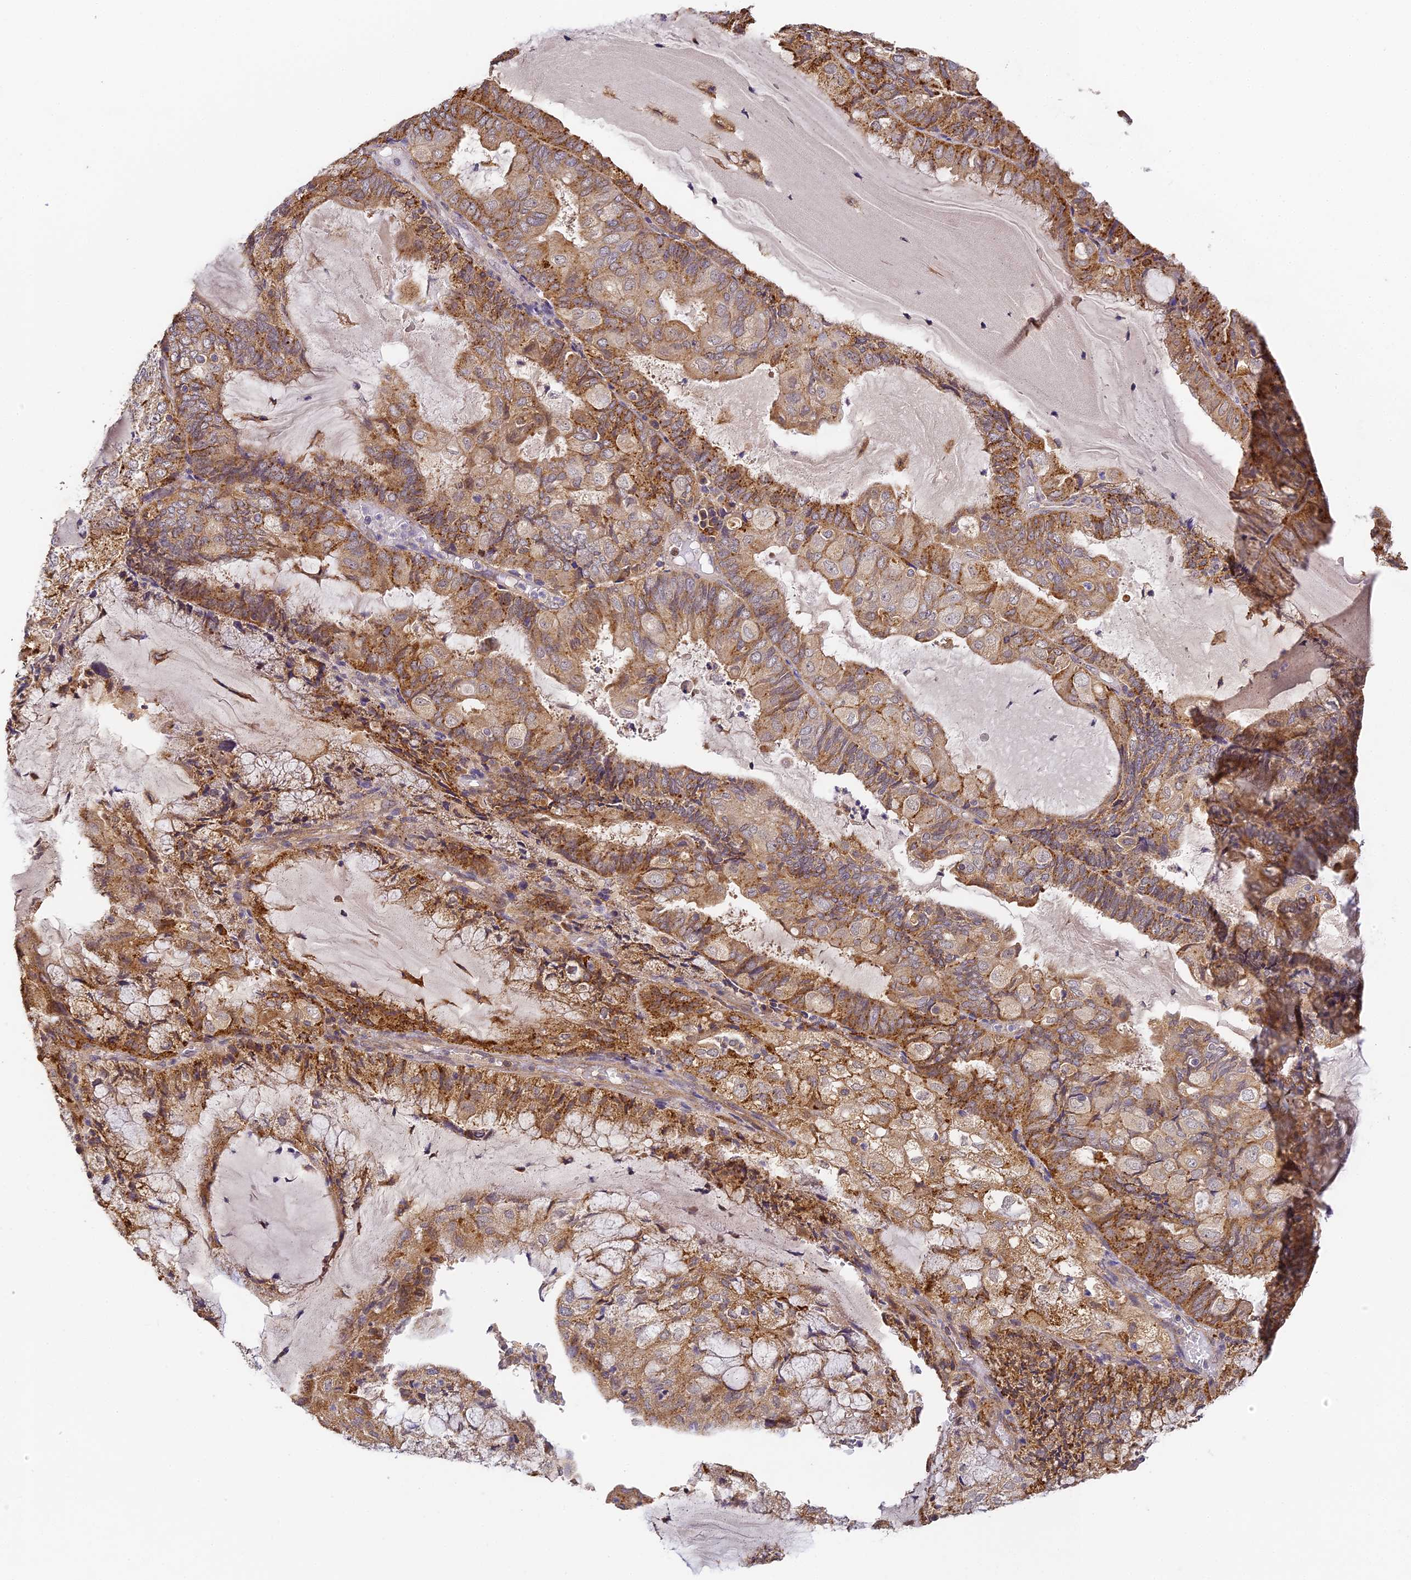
{"staining": {"intensity": "strong", "quantity": ">75%", "location": "cytoplasmic/membranous"}, "tissue": "endometrial cancer", "cell_type": "Tumor cells", "image_type": "cancer", "snomed": [{"axis": "morphology", "description": "Adenocarcinoma, NOS"}, {"axis": "topography", "description": "Endometrium"}], "caption": "Brown immunohistochemical staining in human endometrial cancer (adenocarcinoma) shows strong cytoplasmic/membranous staining in approximately >75% of tumor cells.", "gene": "YAE1", "patient": {"sex": "female", "age": 81}}